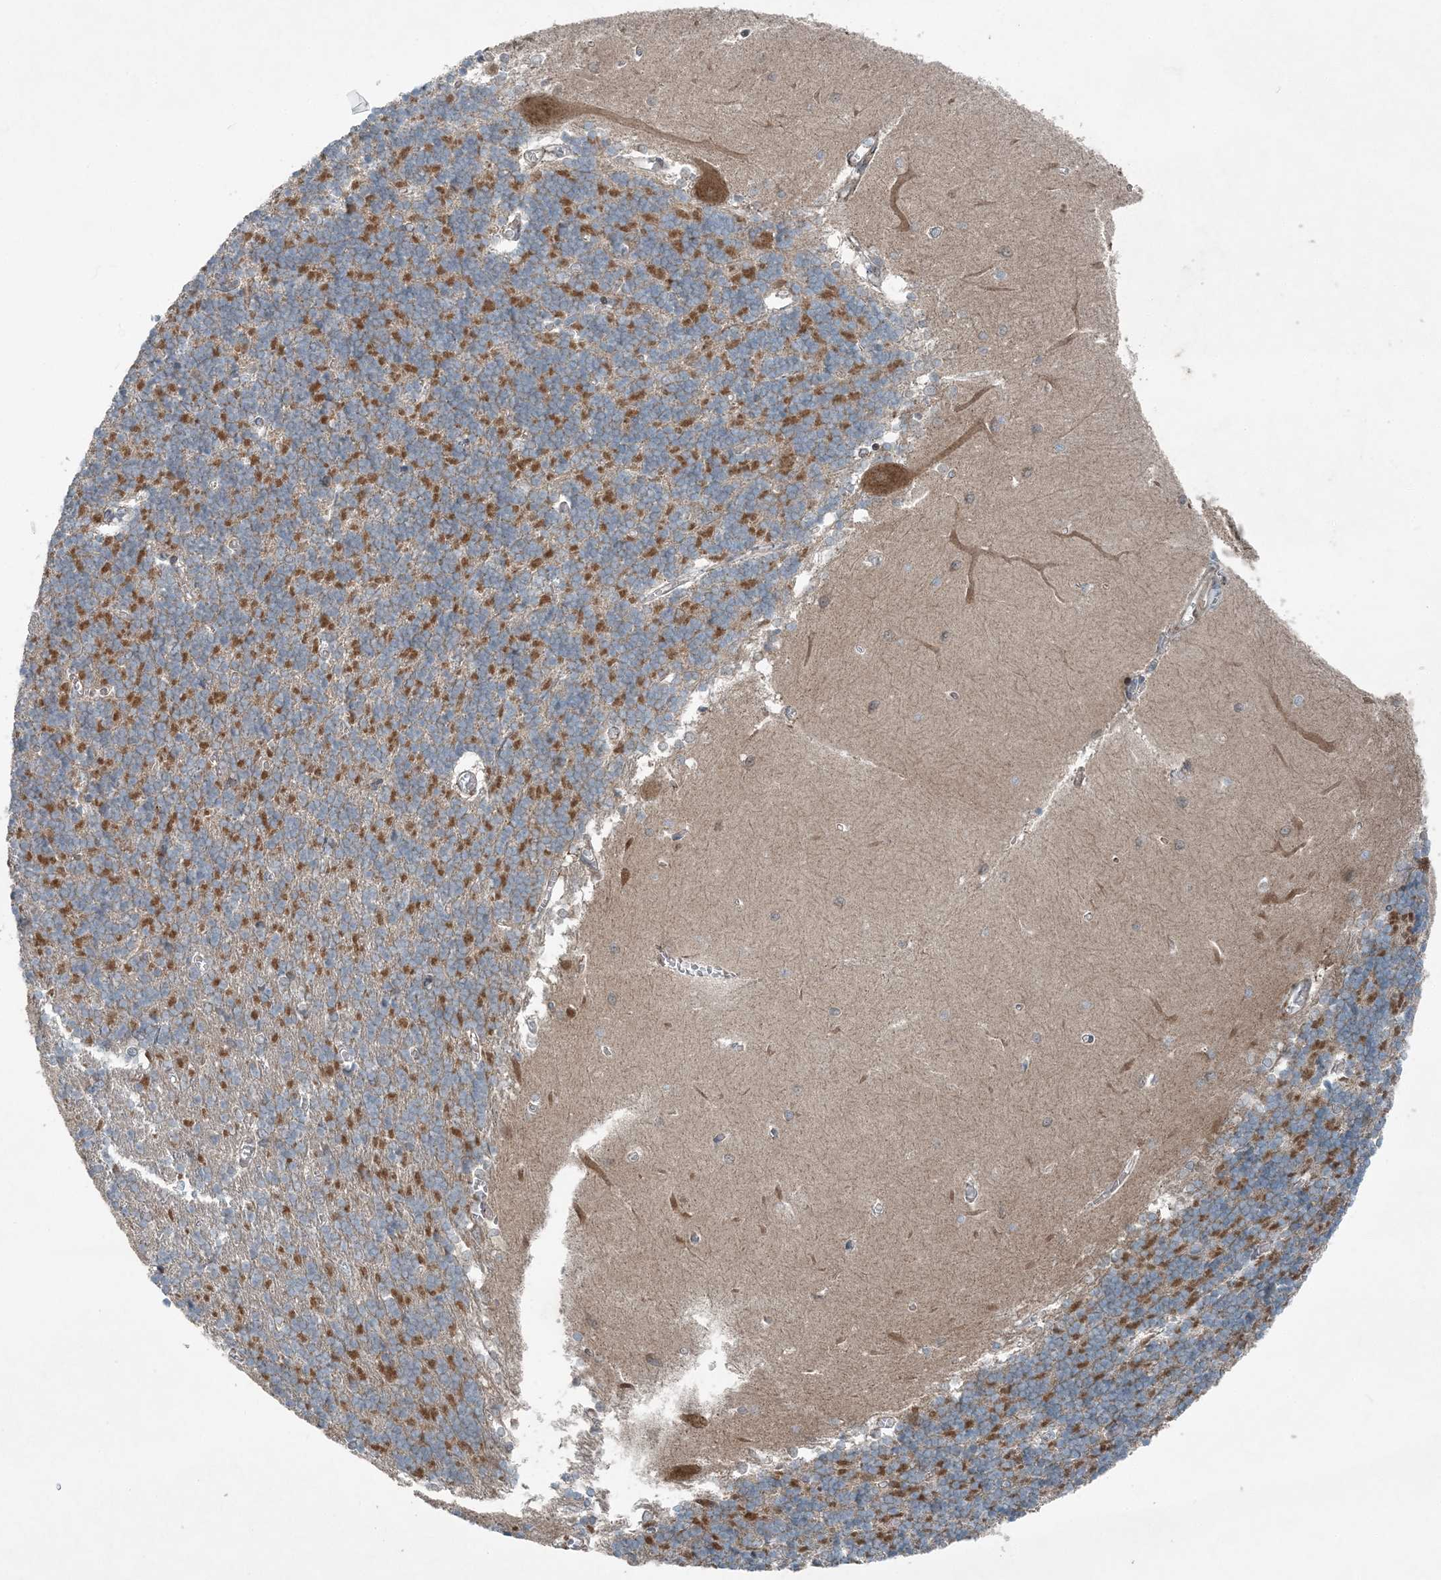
{"staining": {"intensity": "moderate", "quantity": "25%-75%", "location": "cytoplasmic/membranous"}, "tissue": "cerebellum", "cell_type": "Cells in granular layer", "image_type": "normal", "snomed": [{"axis": "morphology", "description": "Normal tissue, NOS"}, {"axis": "topography", "description": "Cerebellum"}], "caption": "Cerebellum stained with IHC reveals moderate cytoplasmic/membranous staining in approximately 25%-75% of cells in granular layer.", "gene": "GCC2", "patient": {"sex": "male", "age": 37}}